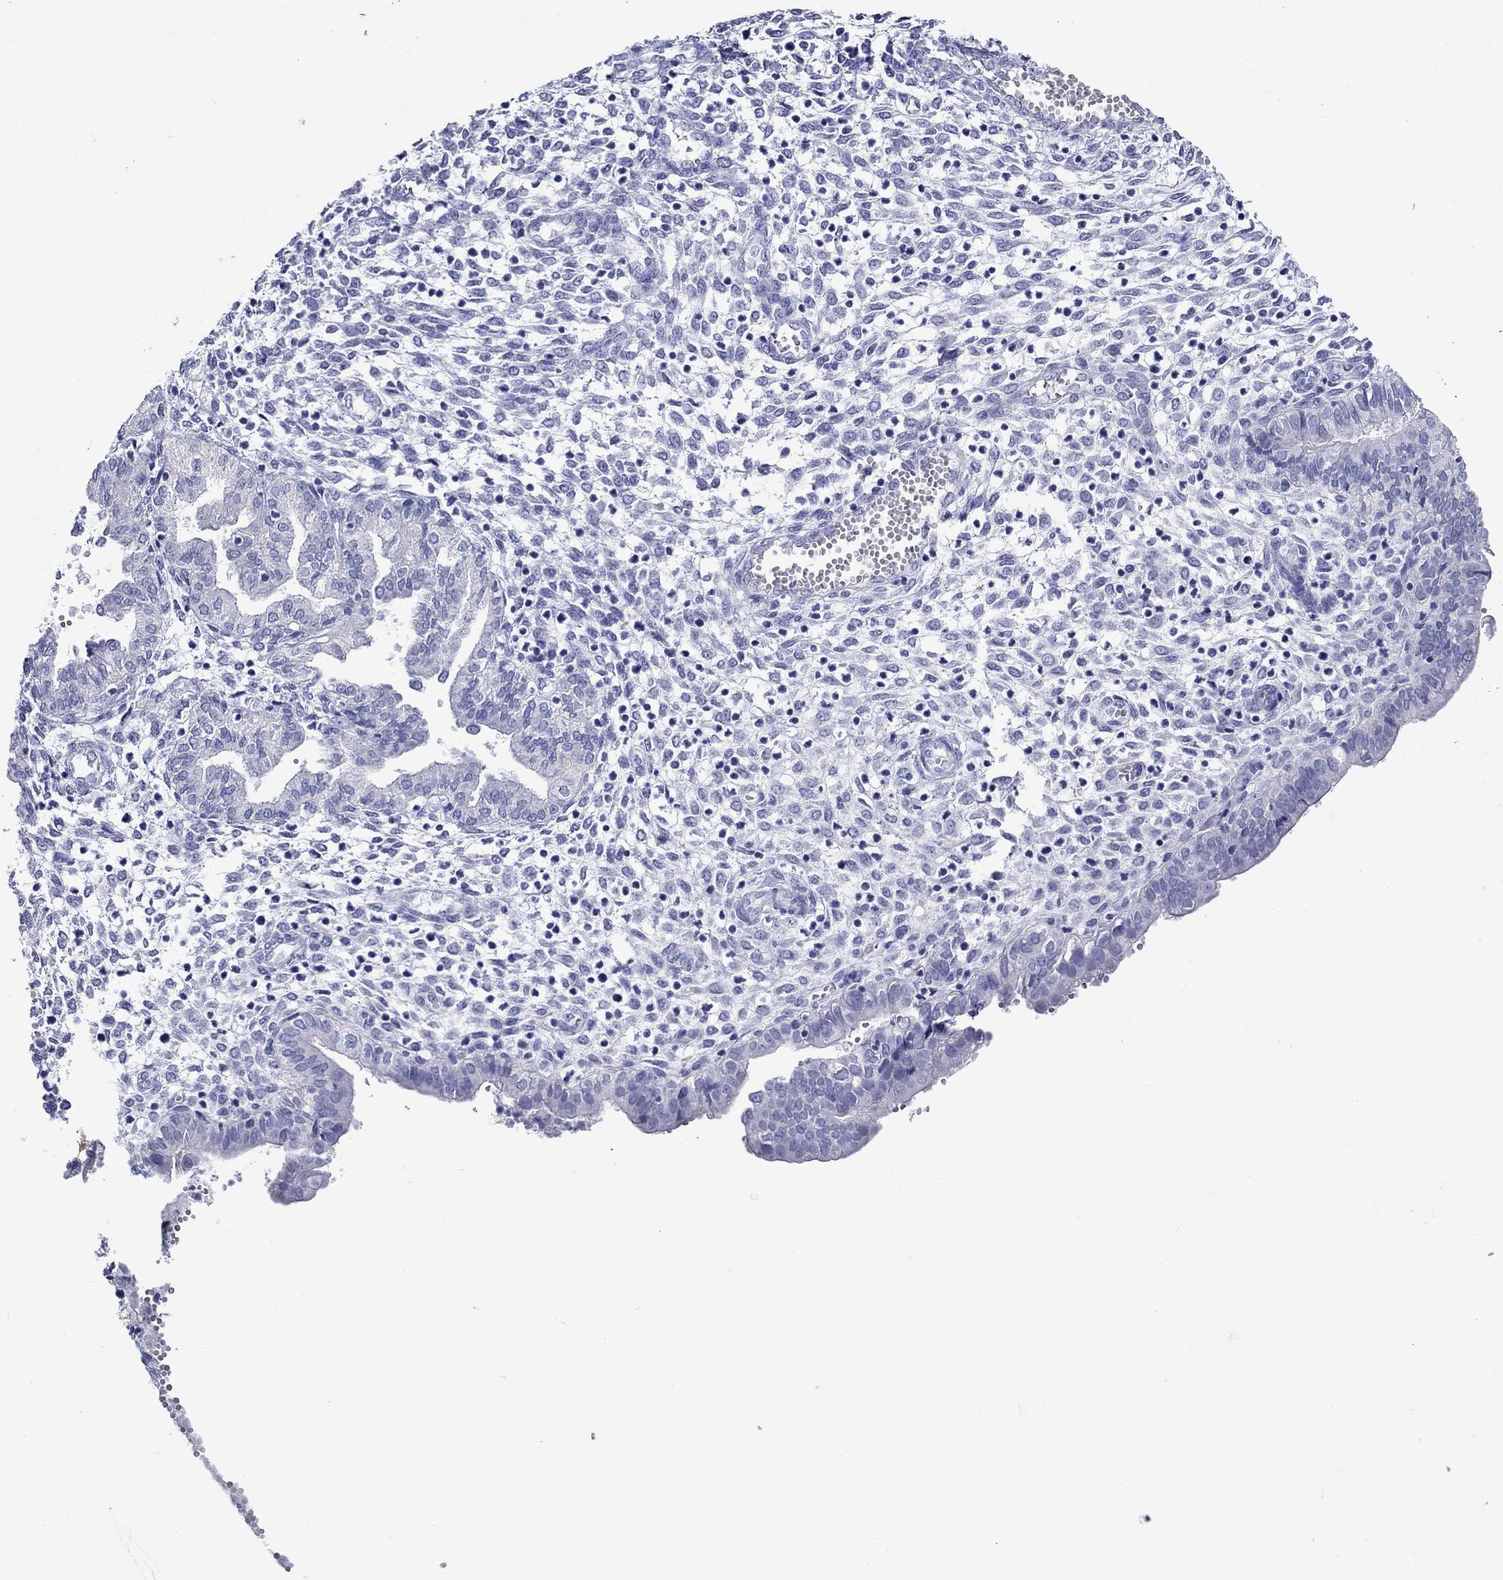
{"staining": {"intensity": "negative", "quantity": "none", "location": "none"}, "tissue": "endometrium", "cell_type": "Cells in endometrial stroma", "image_type": "normal", "snomed": [{"axis": "morphology", "description": "Normal tissue, NOS"}, {"axis": "topography", "description": "Endometrium"}], "caption": "Photomicrograph shows no significant protein expression in cells in endometrial stroma of normal endometrium. (DAB immunohistochemistry with hematoxylin counter stain).", "gene": "GIP", "patient": {"sex": "female", "age": 43}}